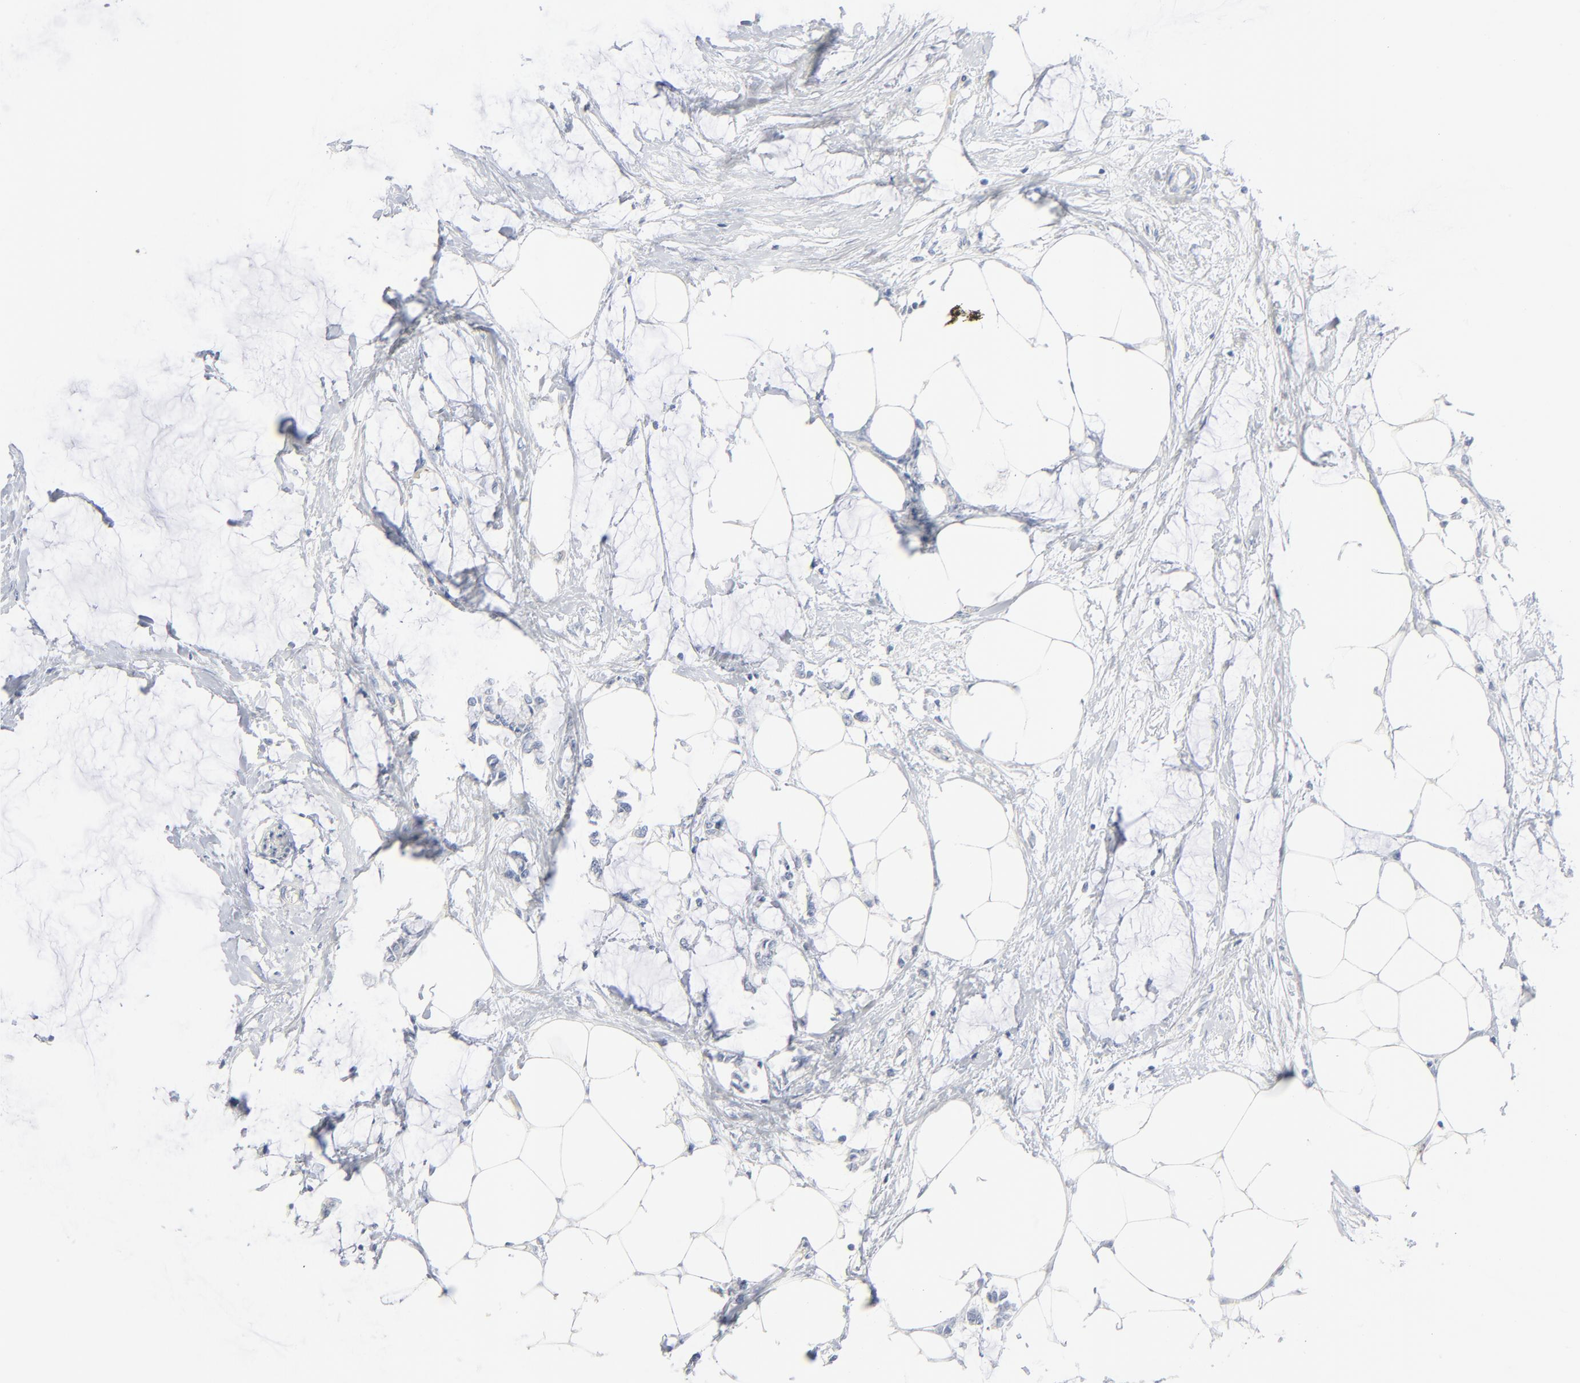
{"staining": {"intensity": "negative", "quantity": "none", "location": "none"}, "tissue": "colorectal cancer", "cell_type": "Tumor cells", "image_type": "cancer", "snomed": [{"axis": "morphology", "description": "Normal tissue, NOS"}, {"axis": "morphology", "description": "Adenocarcinoma, NOS"}, {"axis": "topography", "description": "Colon"}, {"axis": "topography", "description": "Peripheral nerve tissue"}], "caption": "Histopathology image shows no significant protein positivity in tumor cells of adenocarcinoma (colorectal). (IHC, brightfield microscopy, high magnification).", "gene": "GZMB", "patient": {"sex": "male", "age": 14}}